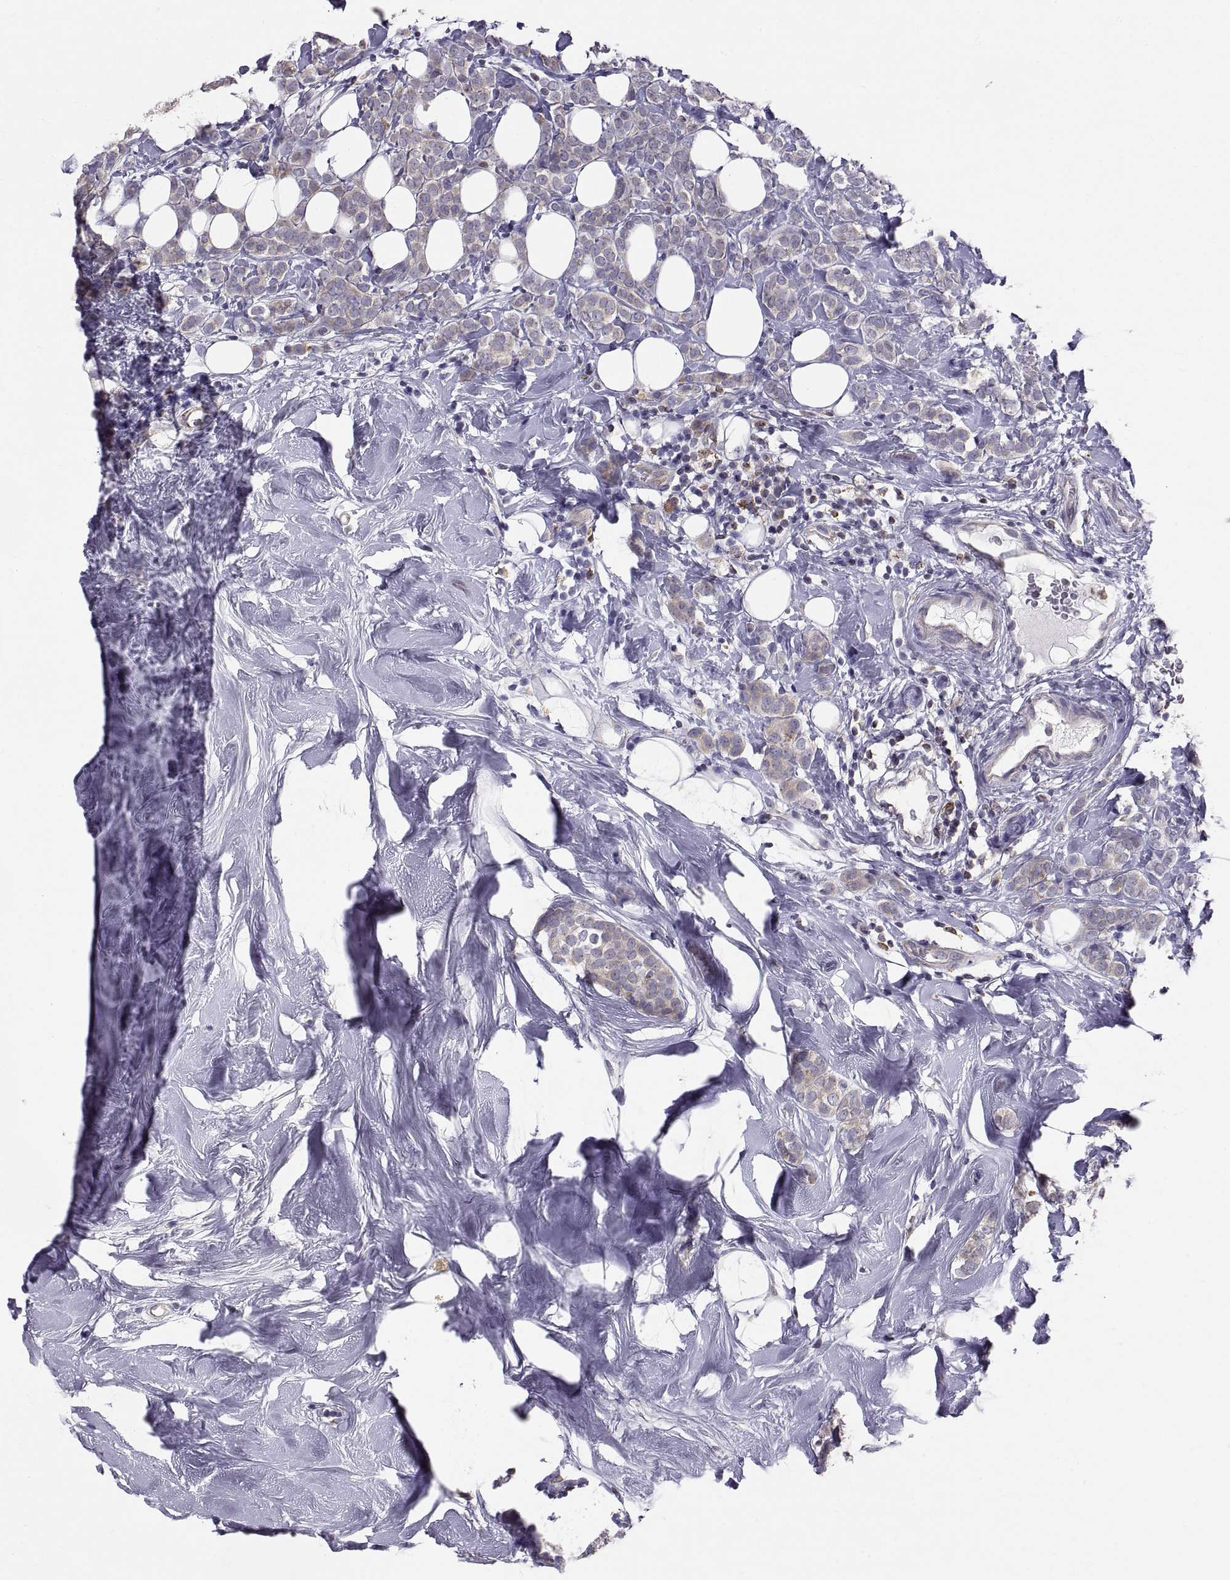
{"staining": {"intensity": "negative", "quantity": "none", "location": "none"}, "tissue": "breast cancer", "cell_type": "Tumor cells", "image_type": "cancer", "snomed": [{"axis": "morphology", "description": "Lobular carcinoma"}, {"axis": "topography", "description": "Breast"}], "caption": "Histopathology image shows no protein staining in tumor cells of breast cancer (lobular carcinoma) tissue.", "gene": "ERO1A", "patient": {"sex": "female", "age": 49}}